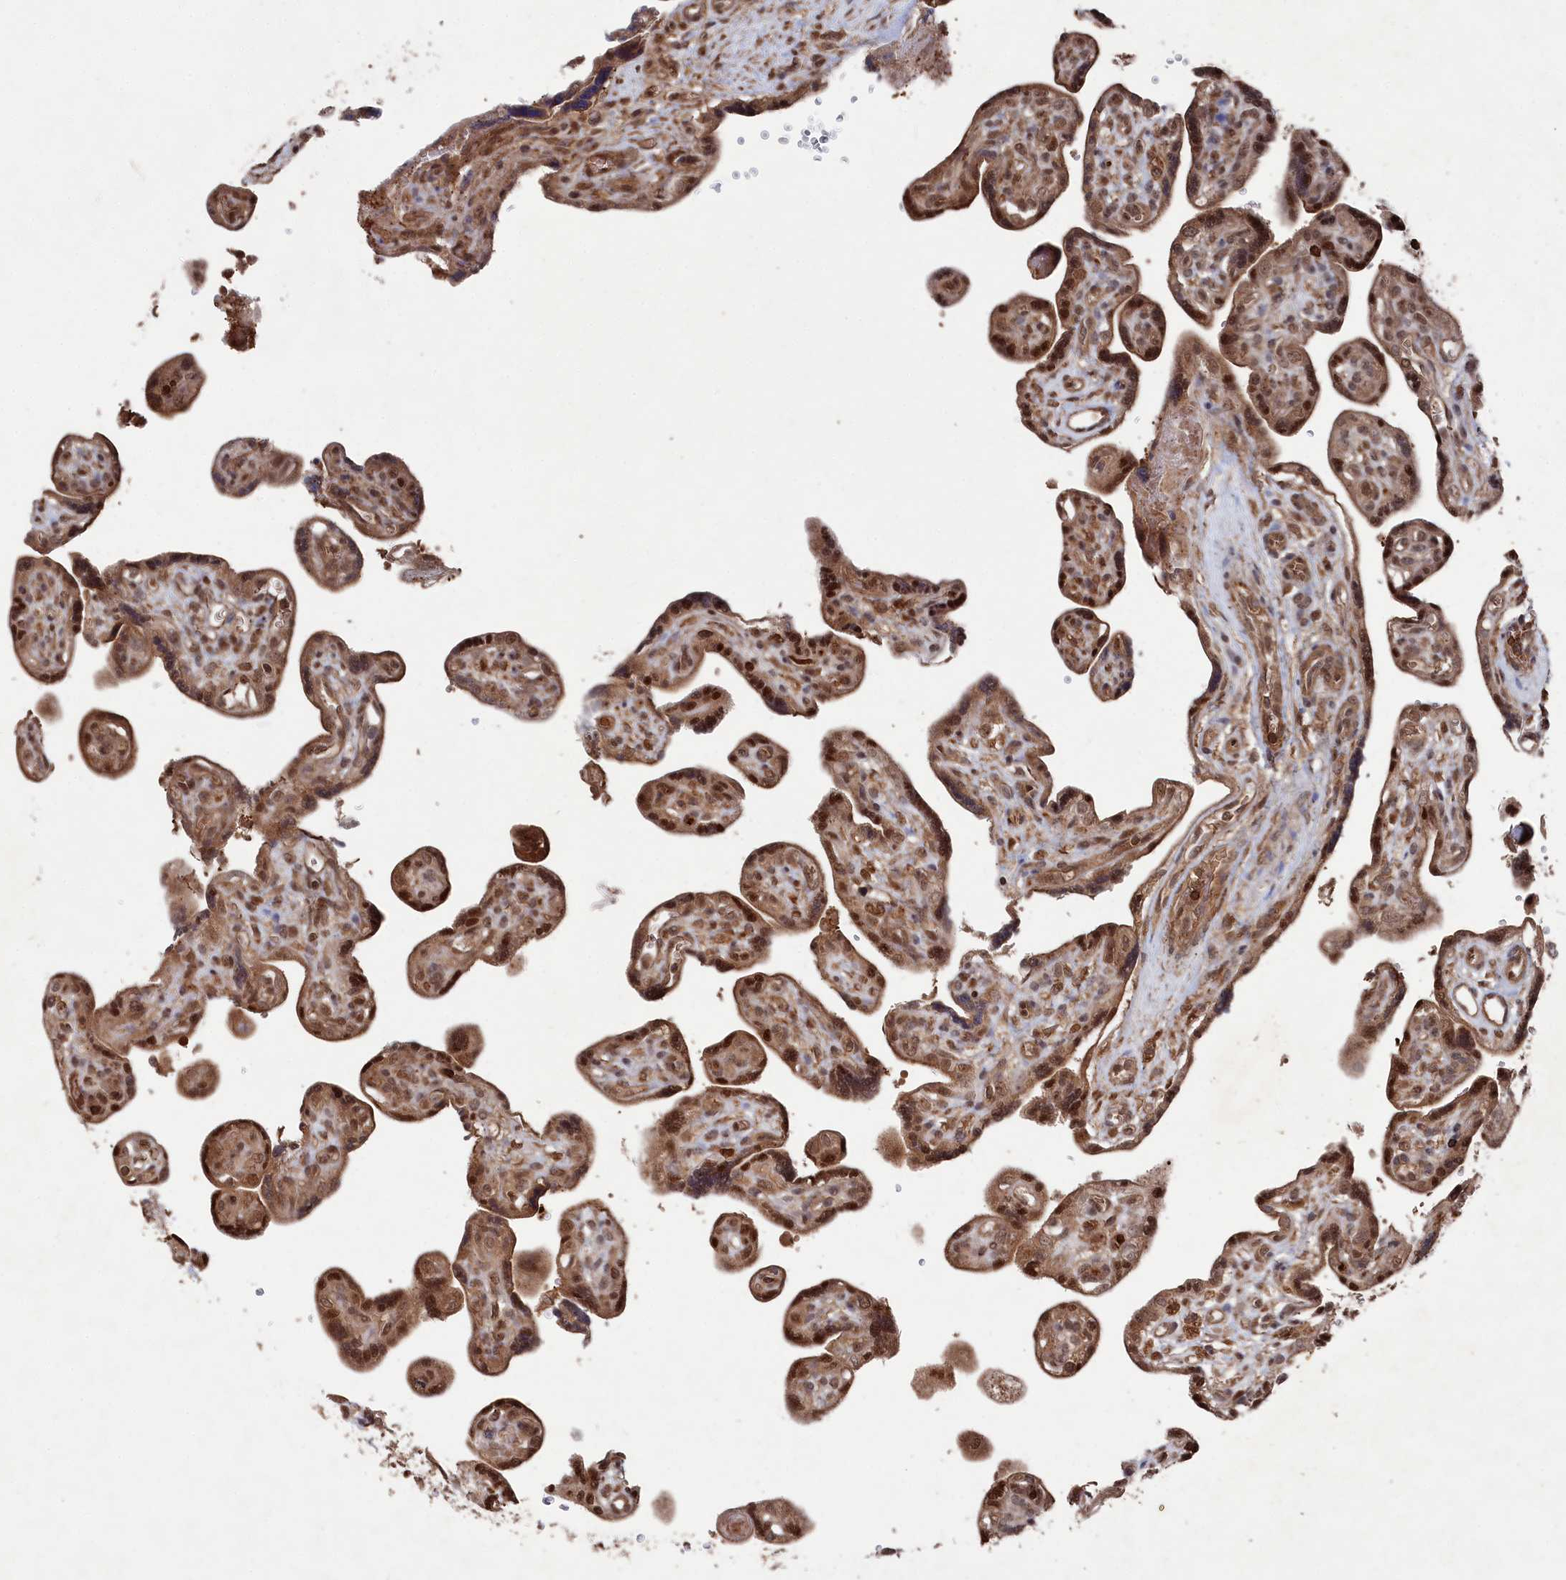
{"staining": {"intensity": "moderate", "quantity": ">75%", "location": "cytoplasmic/membranous,nuclear"}, "tissue": "placenta", "cell_type": "Trophoblastic cells", "image_type": "normal", "snomed": [{"axis": "morphology", "description": "Normal tissue, NOS"}, {"axis": "topography", "description": "Placenta"}], "caption": "Trophoblastic cells exhibit medium levels of moderate cytoplasmic/membranous,nuclear staining in about >75% of cells in unremarkable human placenta. (IHC, brightfield microscopy, high magnification).", "gene": "BORCS7", "patient": {"sex": "female", "age": 39}}